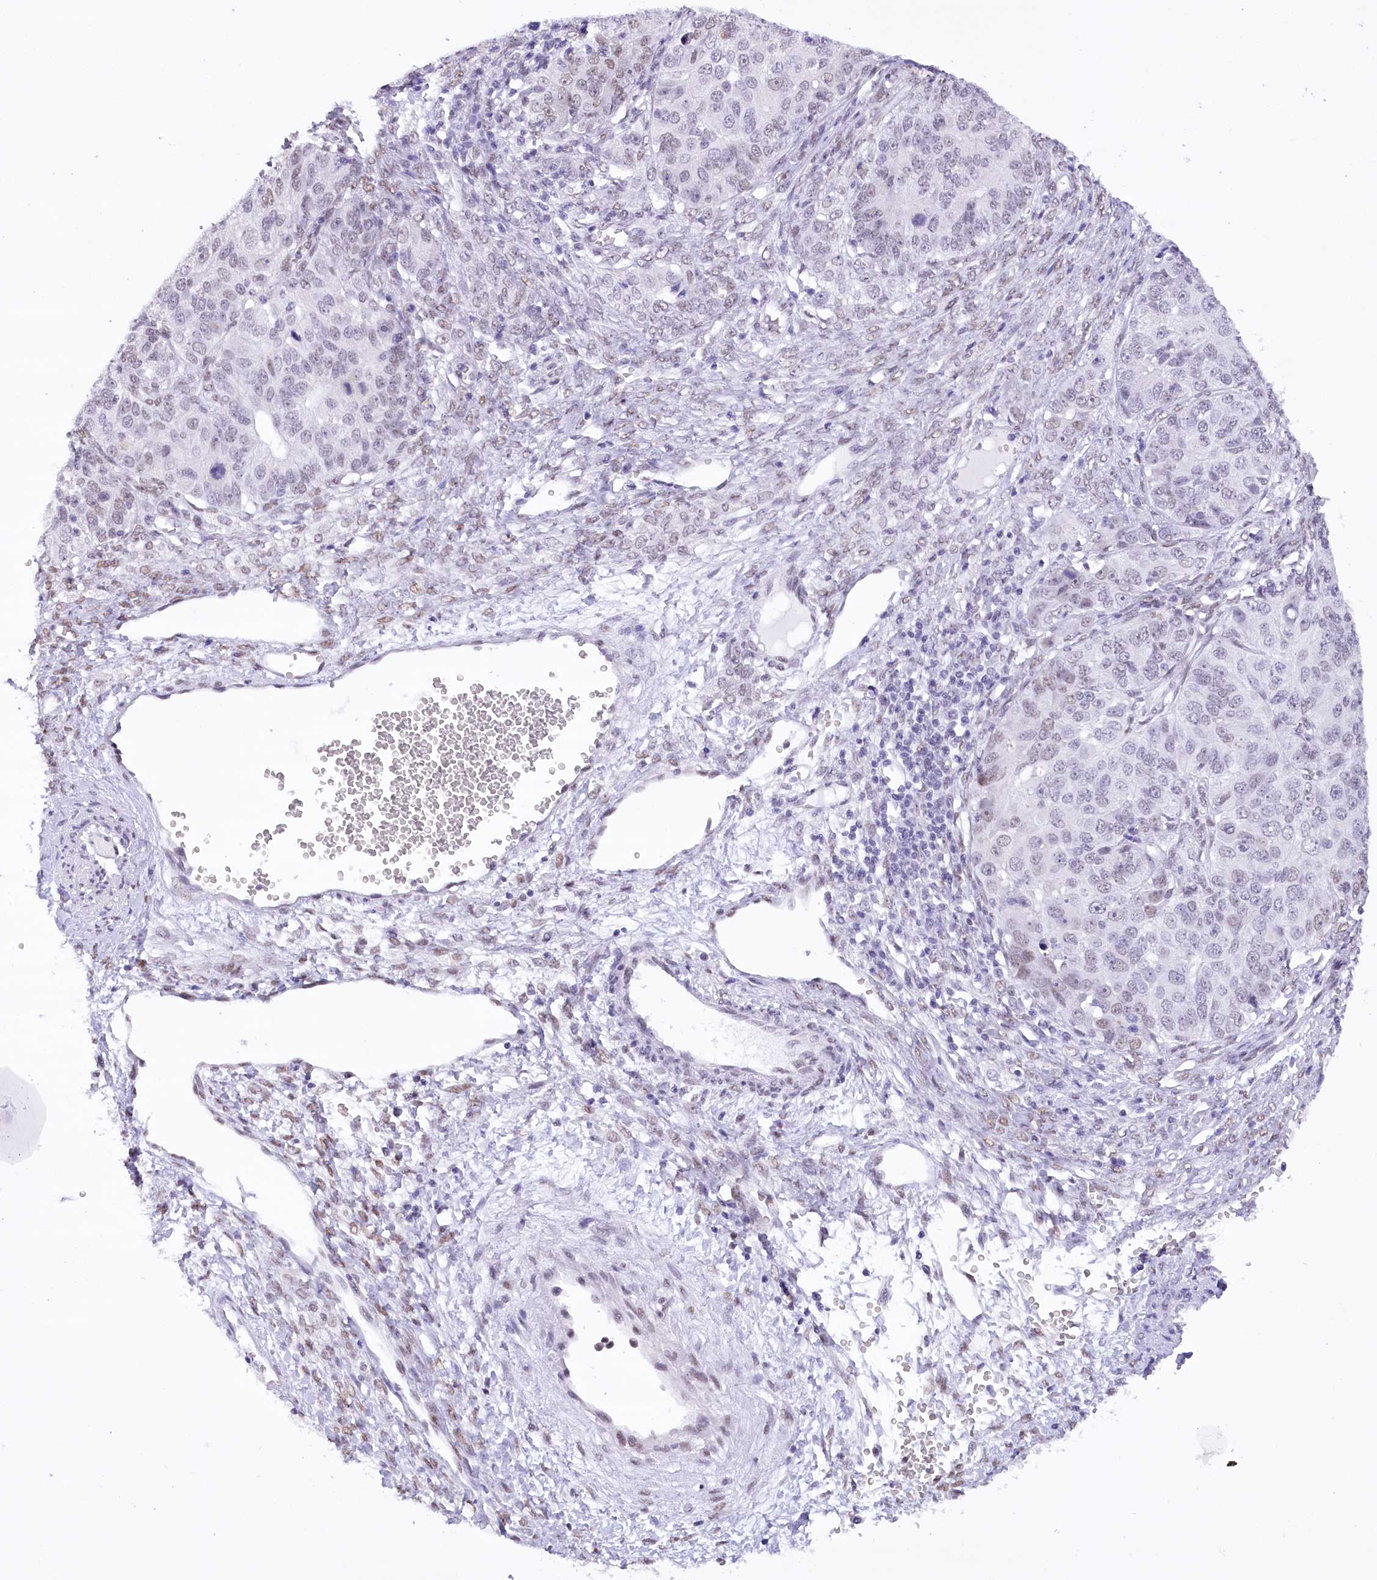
{"staining": {"intensity": "negative", "quantity": "none", "location": "none"}, "tissue": "ovarian cancer", "cell_type": "Tumor cells", "image_type": "cancer", "snomed": [{"axis": "morphology", "description": "Carcinoma, endometroid"}, {"axis": "topography", "description": "Ovary"}], "caption": "Immunohistochemical staining of human ovarian cancer (endometroid carcinoma) shows no significant expression in tumor cells. (DAB (3,3'-diaminobenzidine) IHC with hematoxylin counter stain).", "gene": "HNRNPA0", "patient": {"sex": "female", "age": 51}}